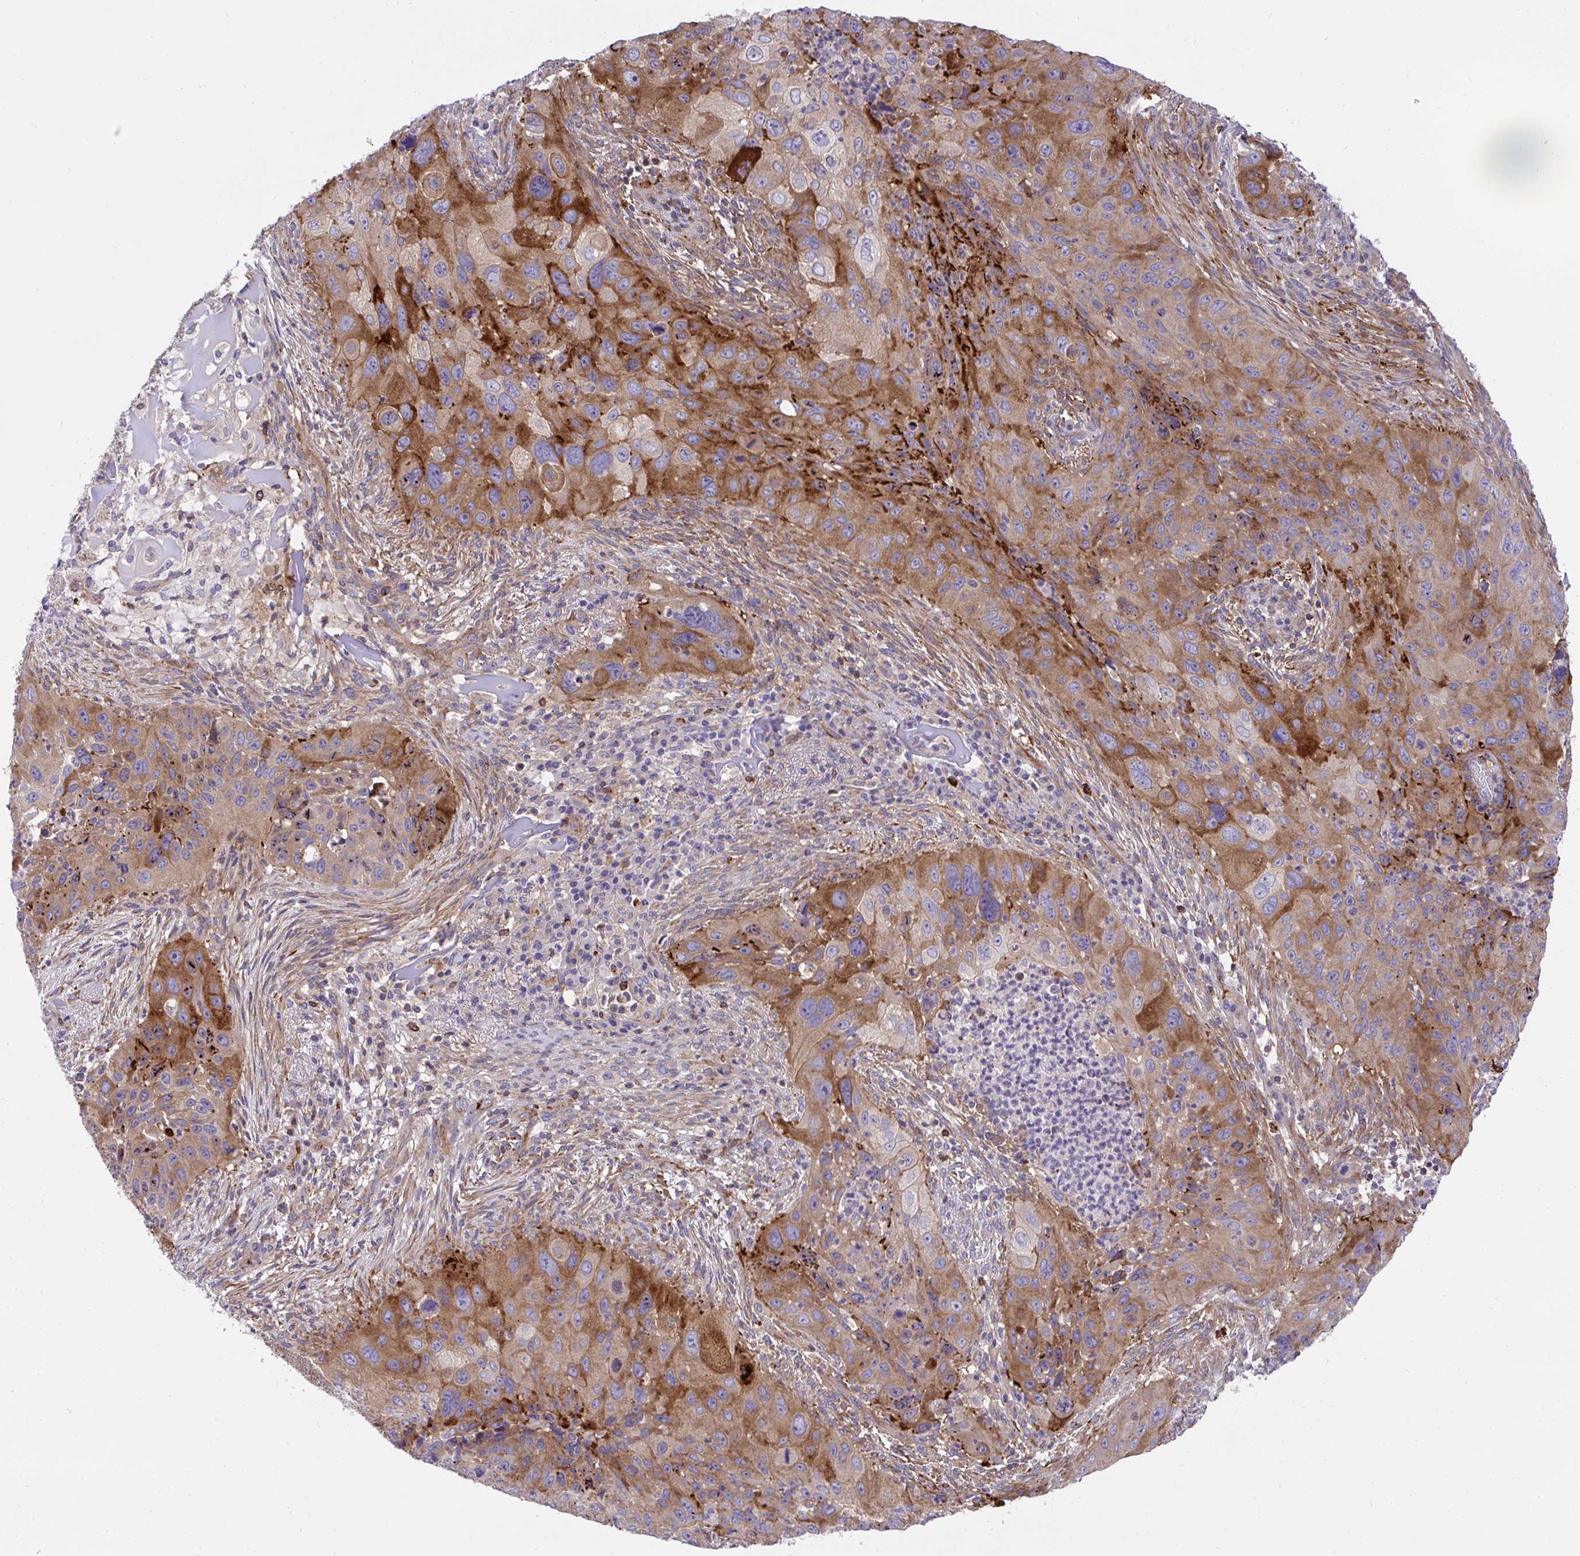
{"staining": {"intensity": "strong", "quantity": "<25%", "location": "cytoplasmic/membranous"}, "tissue": "lung cancer", "cell_type": "Tumor cells", "image_type": "cancer", "snomed": [{"axis": "morphology", "description": "Squamous cell carcinoma, NOS"}, {"axis": "topography", "description": "Lung"}], "caption": "Protein expression analysis of lung cancer (squamous cell carcinoma) demonstrates strong cytoplasmic/membranous expression in approximately <25% of tumor cells.", "gene": "PPIH", "patient": {"sex": "male", "age": 63}}